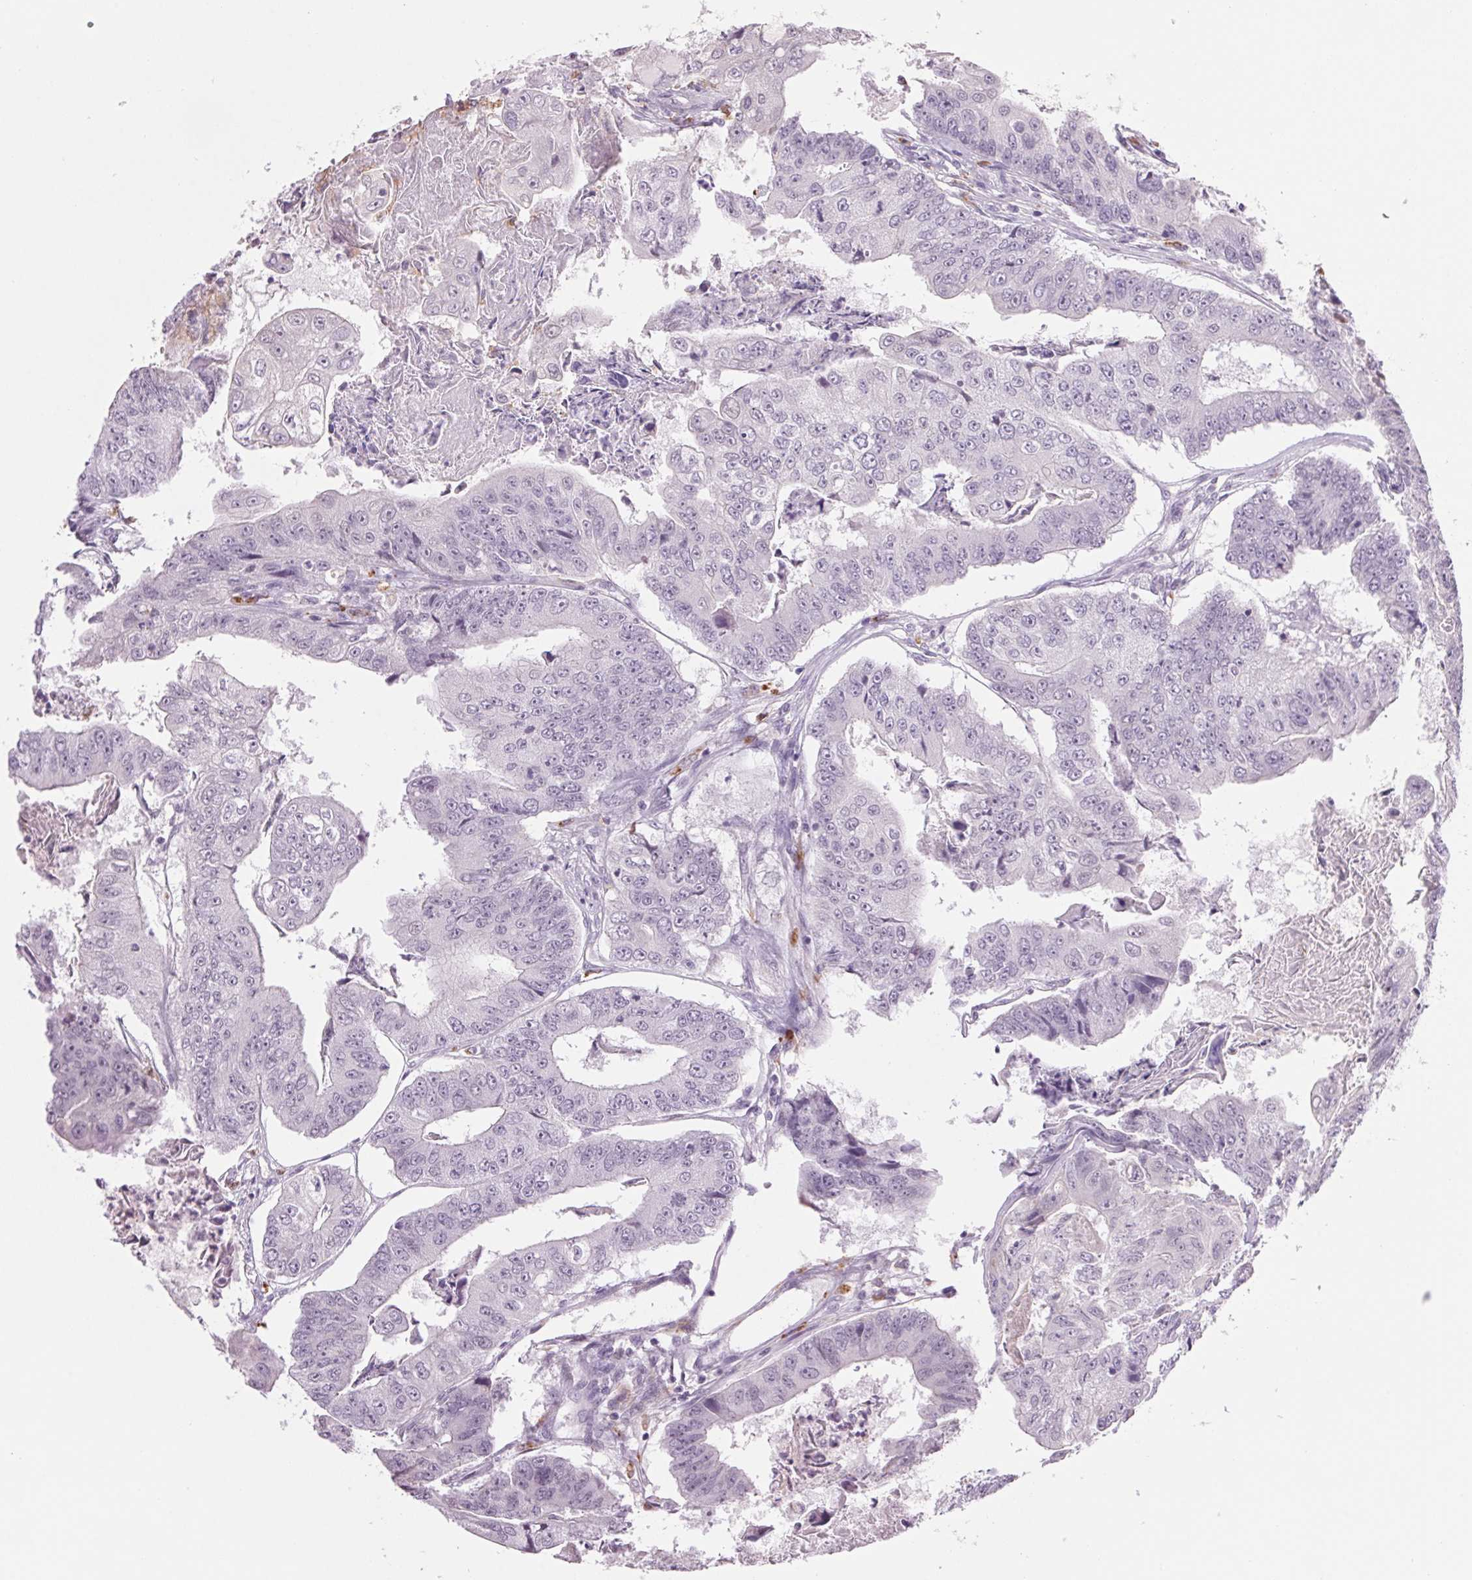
{"staining": {"intensity": "negative", "quantity": "none", "location": "none"}, "tissue": "colorectal cancer", "cell_type": "Tumor cells", "image_type": "cancer", "snomed": [{"axis": "morphology", "description": "Adenocarcinoma, NOS"}, {"axis": "topography", "description": "Colon"}], "caption": "The image reveals no staining of tumor cells in adenocarcinoma (colorectal).", "gene": "MPO", "patient": {"sex": "female", "age": 67}}